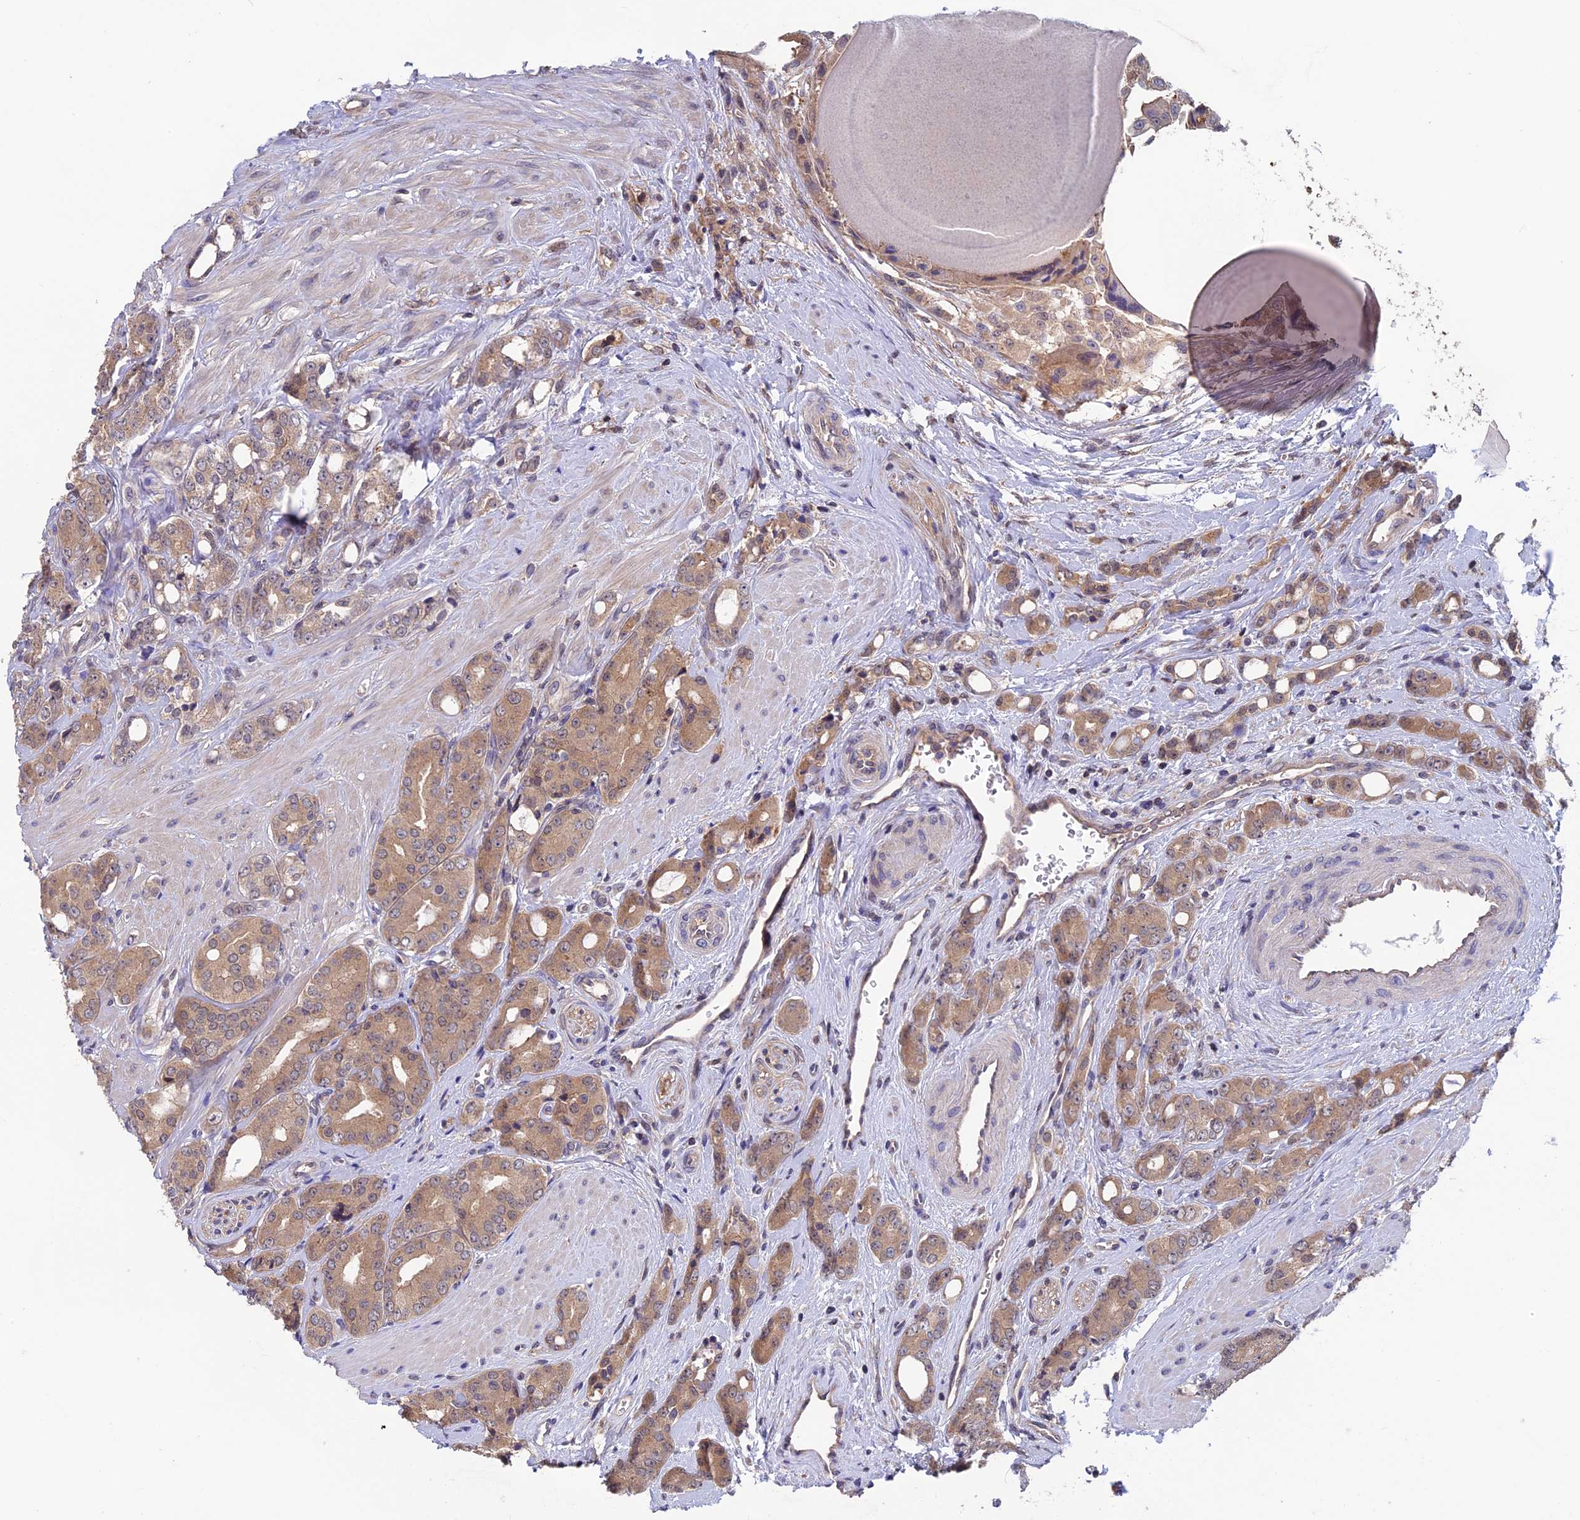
{"staining": {"intensity": "moderate", "quantity": ">75%", "location": "cytoplasmic/membranous"}, "tissue": "prostate cancer", "cell_type": "Tumor cells", "image_type": "cancer", "snomed": [{"axis": "morphology", "description": "Adenocarcinoma, High grade"}, {"axis": "topography", "description": "Prostate"}], "caption": "Prostate cancer stained with IHC displays moderate cytoplasmic/membranous staining in approximately >75% of tumor cells. Immunohistochemistry (ihc) stains the protein of interest in brown and the nuclei are stained blue.", "gene": "LCMT1", "patient": {"sex": "male", "age": 62}}